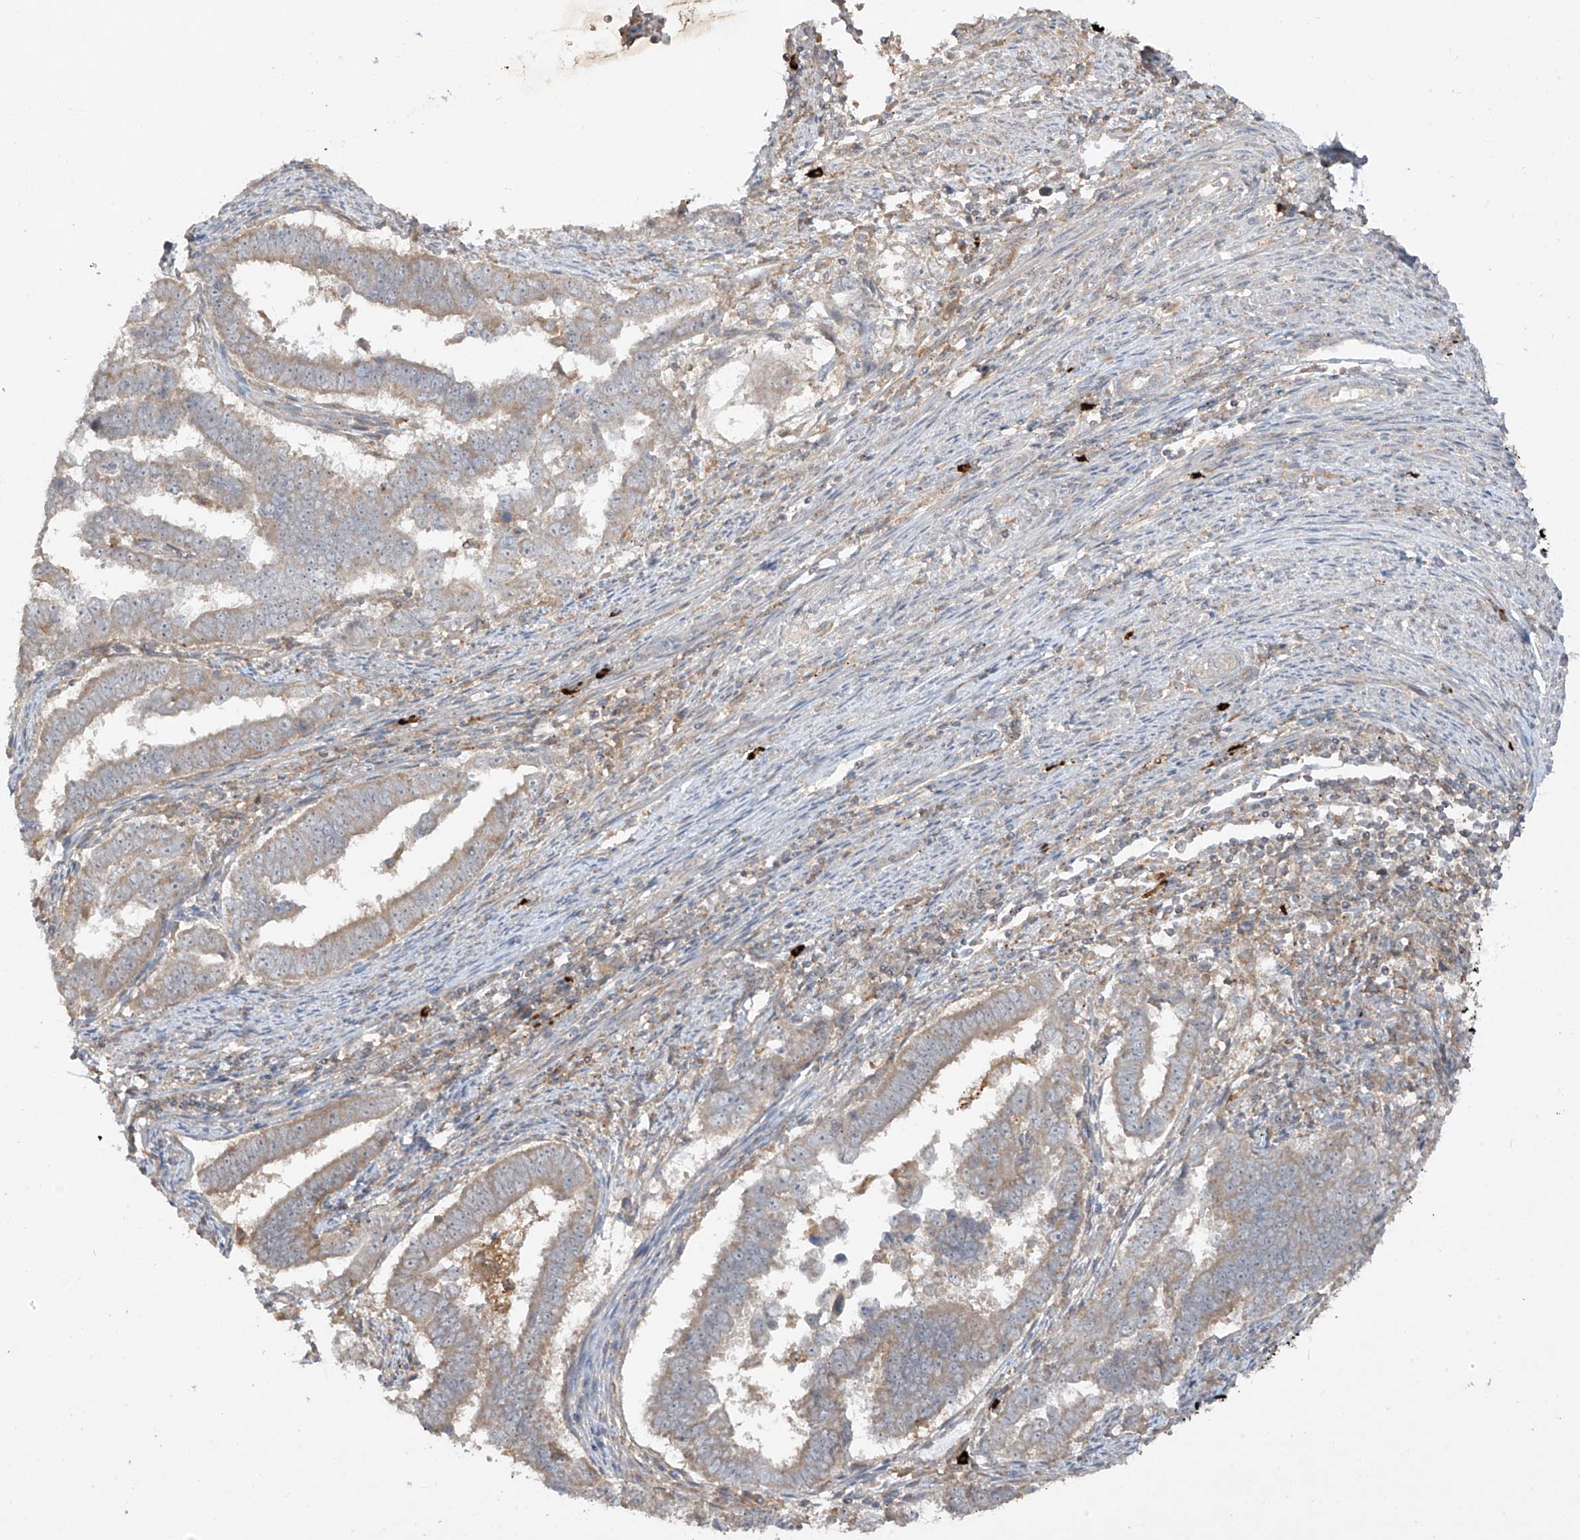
{"staining": {"intensity": "weak", "quantity": "25%-75%", "location": "cytoplasmic/membranous"}, "tissue": "endometrial cancer", "cell_type": "Tumor cells", "image_type": "cancer", "snomed": [{"axis": "morphology", "description": "Adenocarcinoma, NOS"}, {"axis": "topography", "description": "Endometrium"}], "caption": "Tumor cells reveal low levels of weak cytoplasmic/membranous staining in approximately 25%-75% of cells in human adenocarcinoma (endometrial). (DAB (3,3'-diaminobenzidine) = brown stain, brightfield microscopy at high magnification).", "gene": "LDAH", "patient": {"sex": "female", "age": 75}}